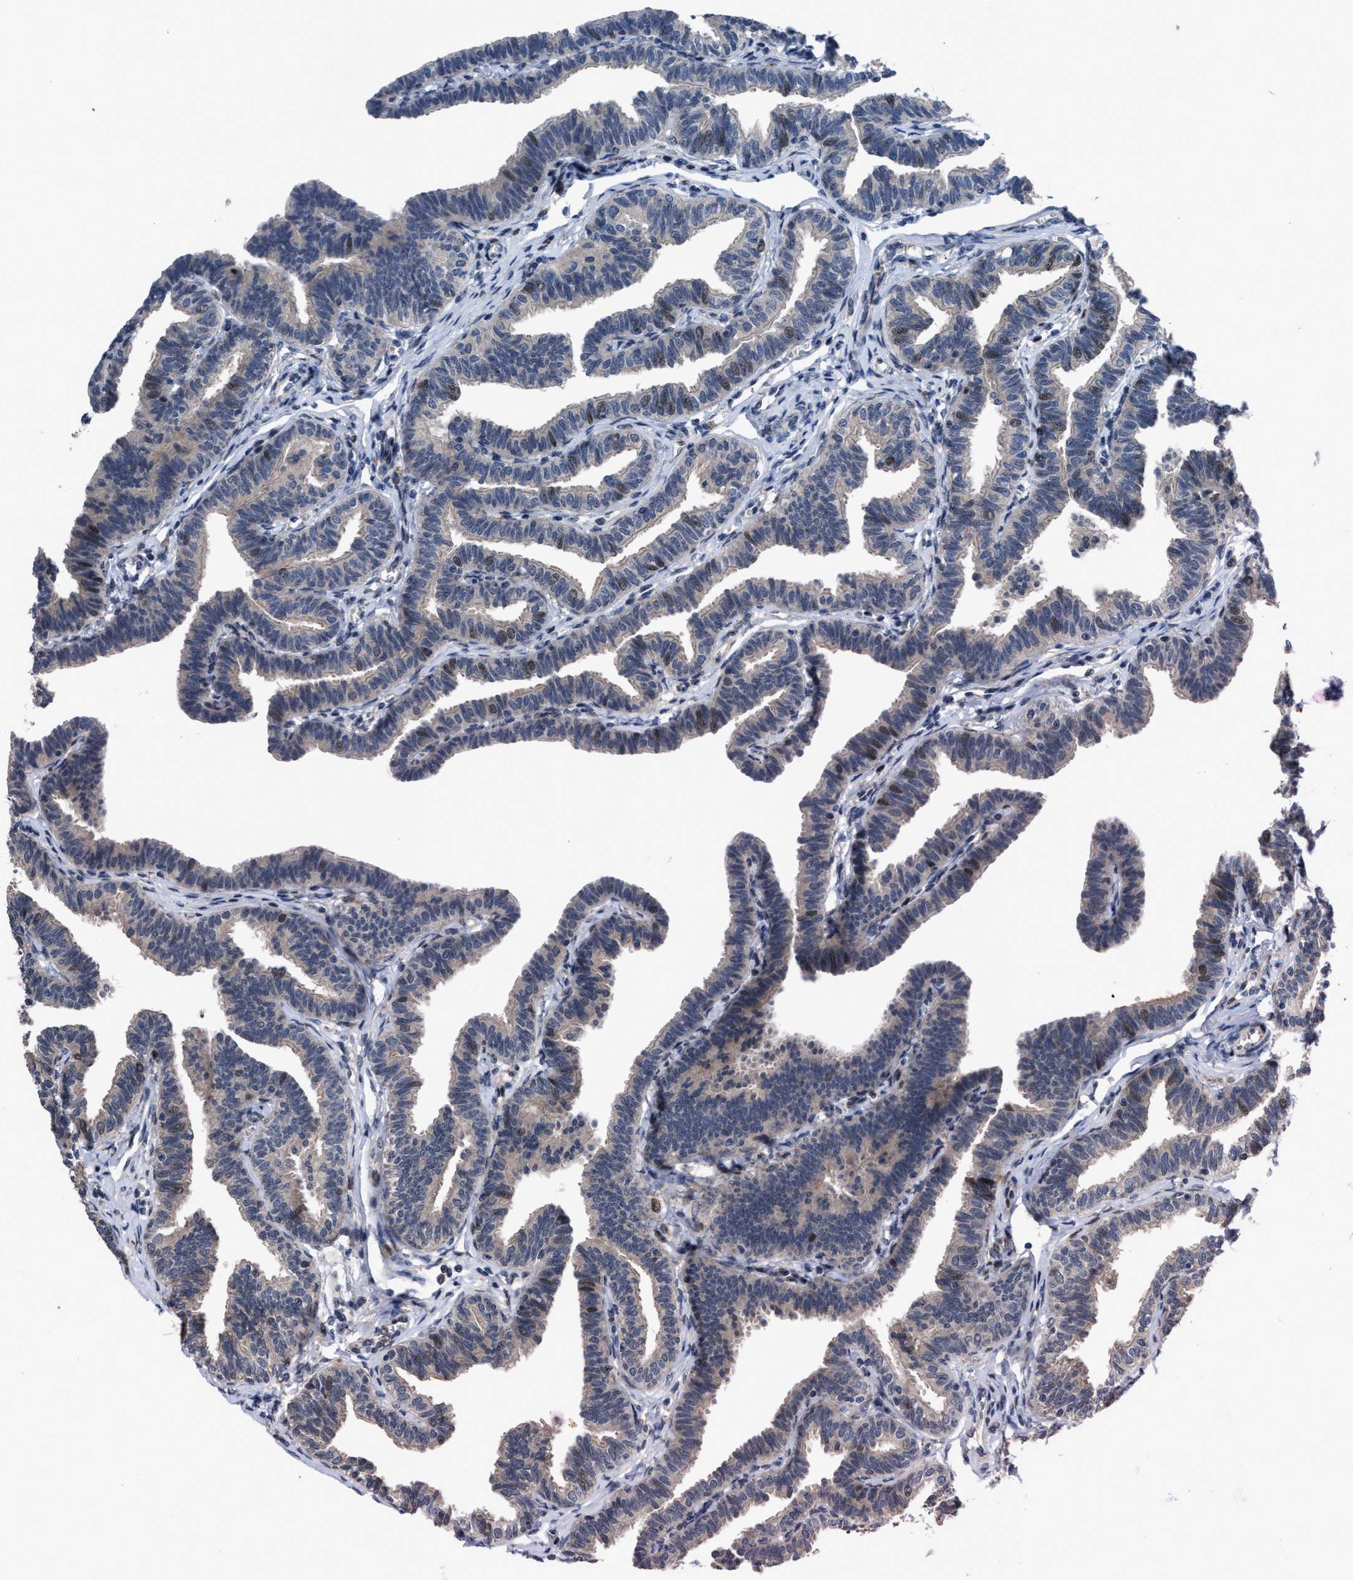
{"staining": {"intensity": "weak", "quantity": "25%-75%", "location": "cytoplasmic/membranous,nuclear"}, "tissue": "fallopian tube", "cell_type": "Glandular cells", "image_type": "normal", "snomed": [{"axis": "morphology", "description": "Normal tissue, NOS"}, {"axis": "topography", "description": "Fallopian tube"}, {"axis": "topography", "description": "Ovary"}], "caption": "IHC photomicrograph of normal fallopian tube: fallopian tube stained using immunohistochemistry (IHC) demonstrates low levels of weak protein expression localized specifically in the cytoplasmic/membranous,nuclear of glandular cells, appearing as a cytoplasmic/membranous,nuclear brown color.", "gene": "HAUS6", "patient": {"sex": "female", "age": 23}}